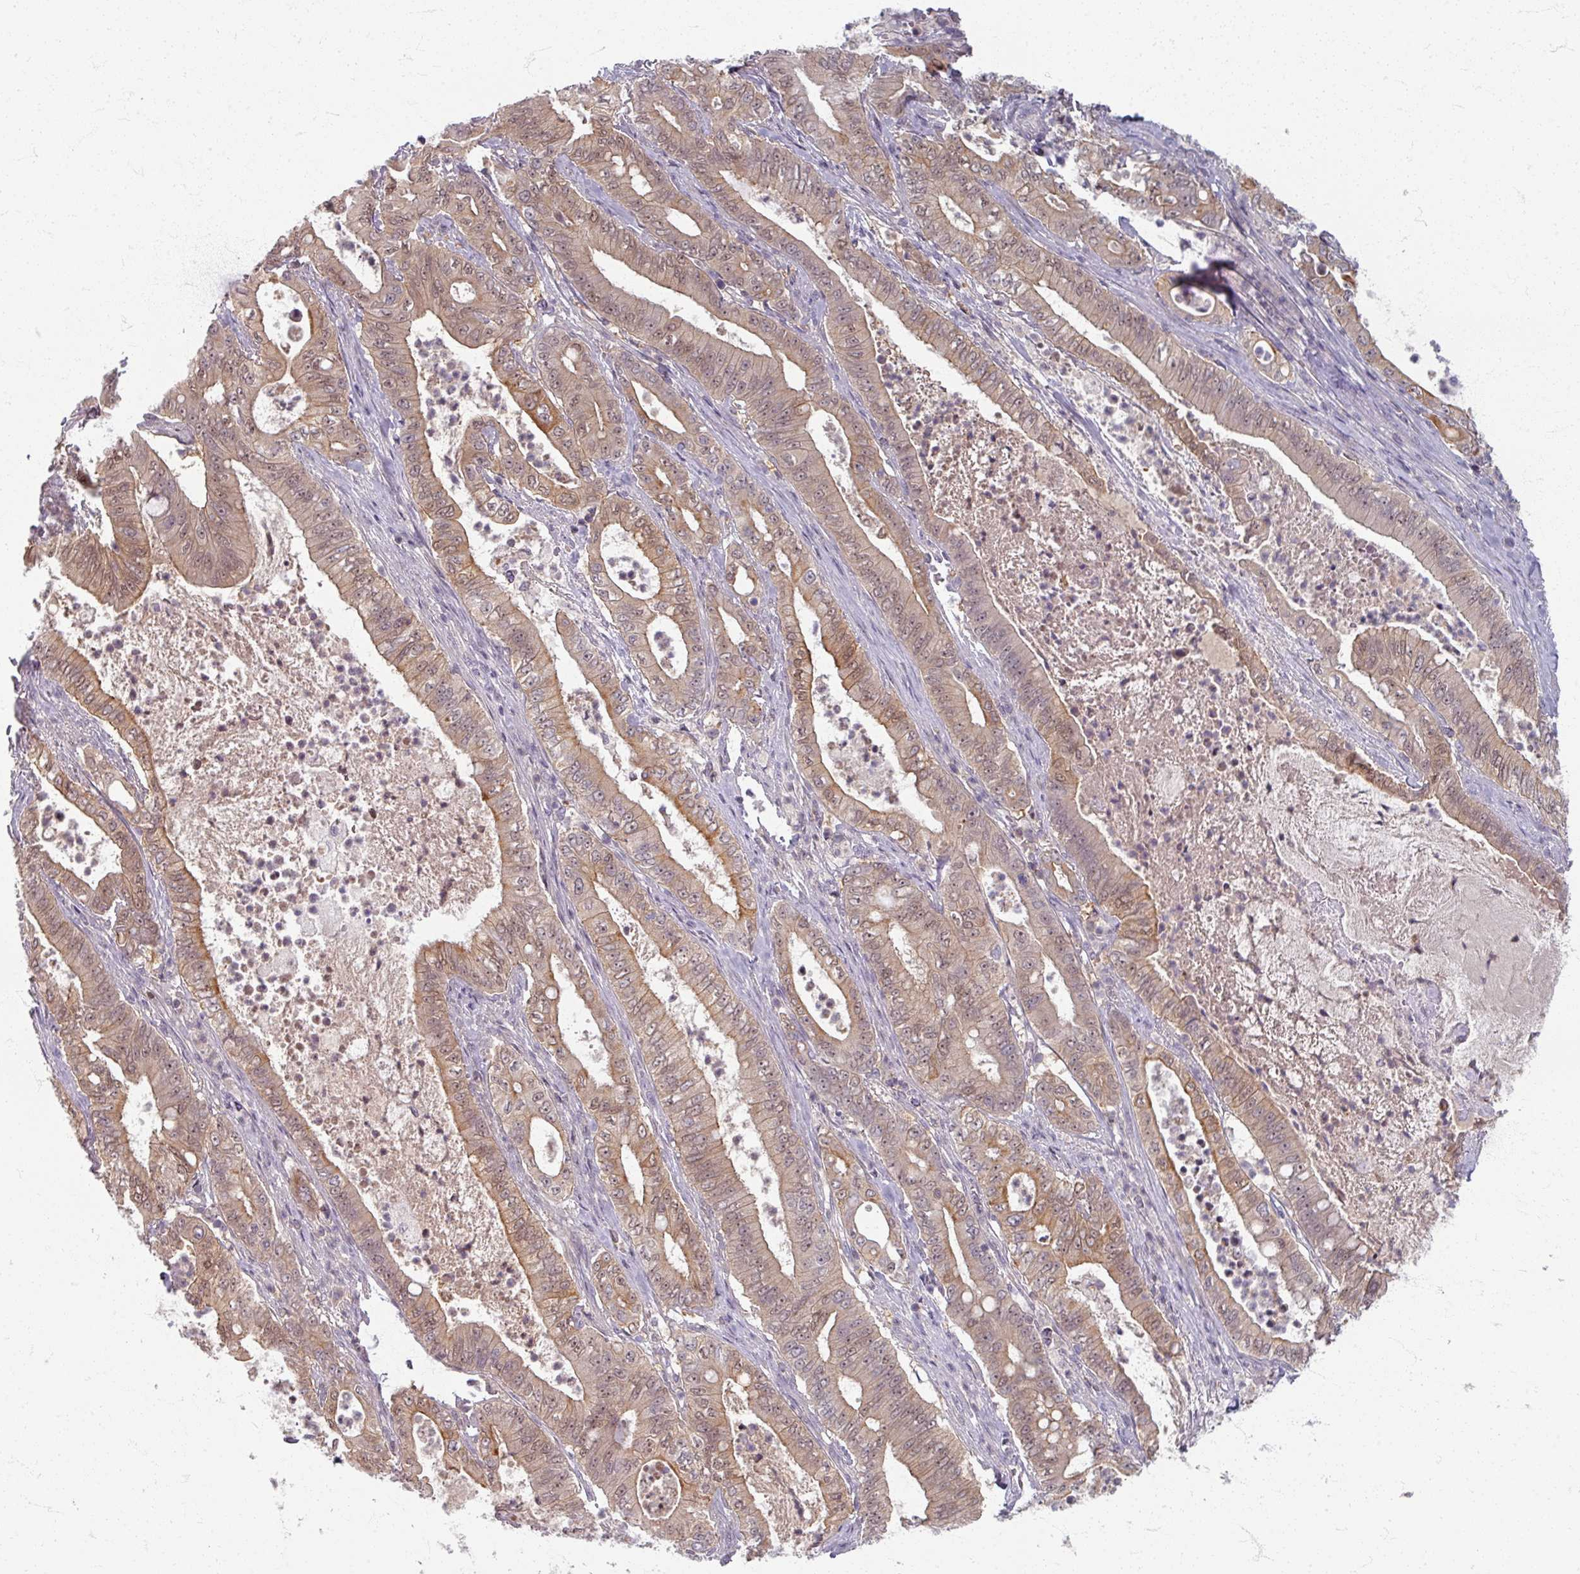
{"staining": {"intensity": "moderate", "quantity": ">75%", "location": "cytoplasmic/membranous,nuclear"}, "tissue": "pancreatic cancer", "cell_type": "Tumor cells", "image_type": "cancer", "snomed": [{"axis": "morphology", "description": "Adenocarcinoma, NOS"}, {"axis": "topography", "description": "Pancreas"}], "caption": "The image reveals staining of pancreatic adenocarcinoma, revealing moderate cytoplasmic/membranous and nuclear protein staining (brown color) within tumor cells.", "gene": "TTLL7", "patient": {"sex": "male", "age": 71}}